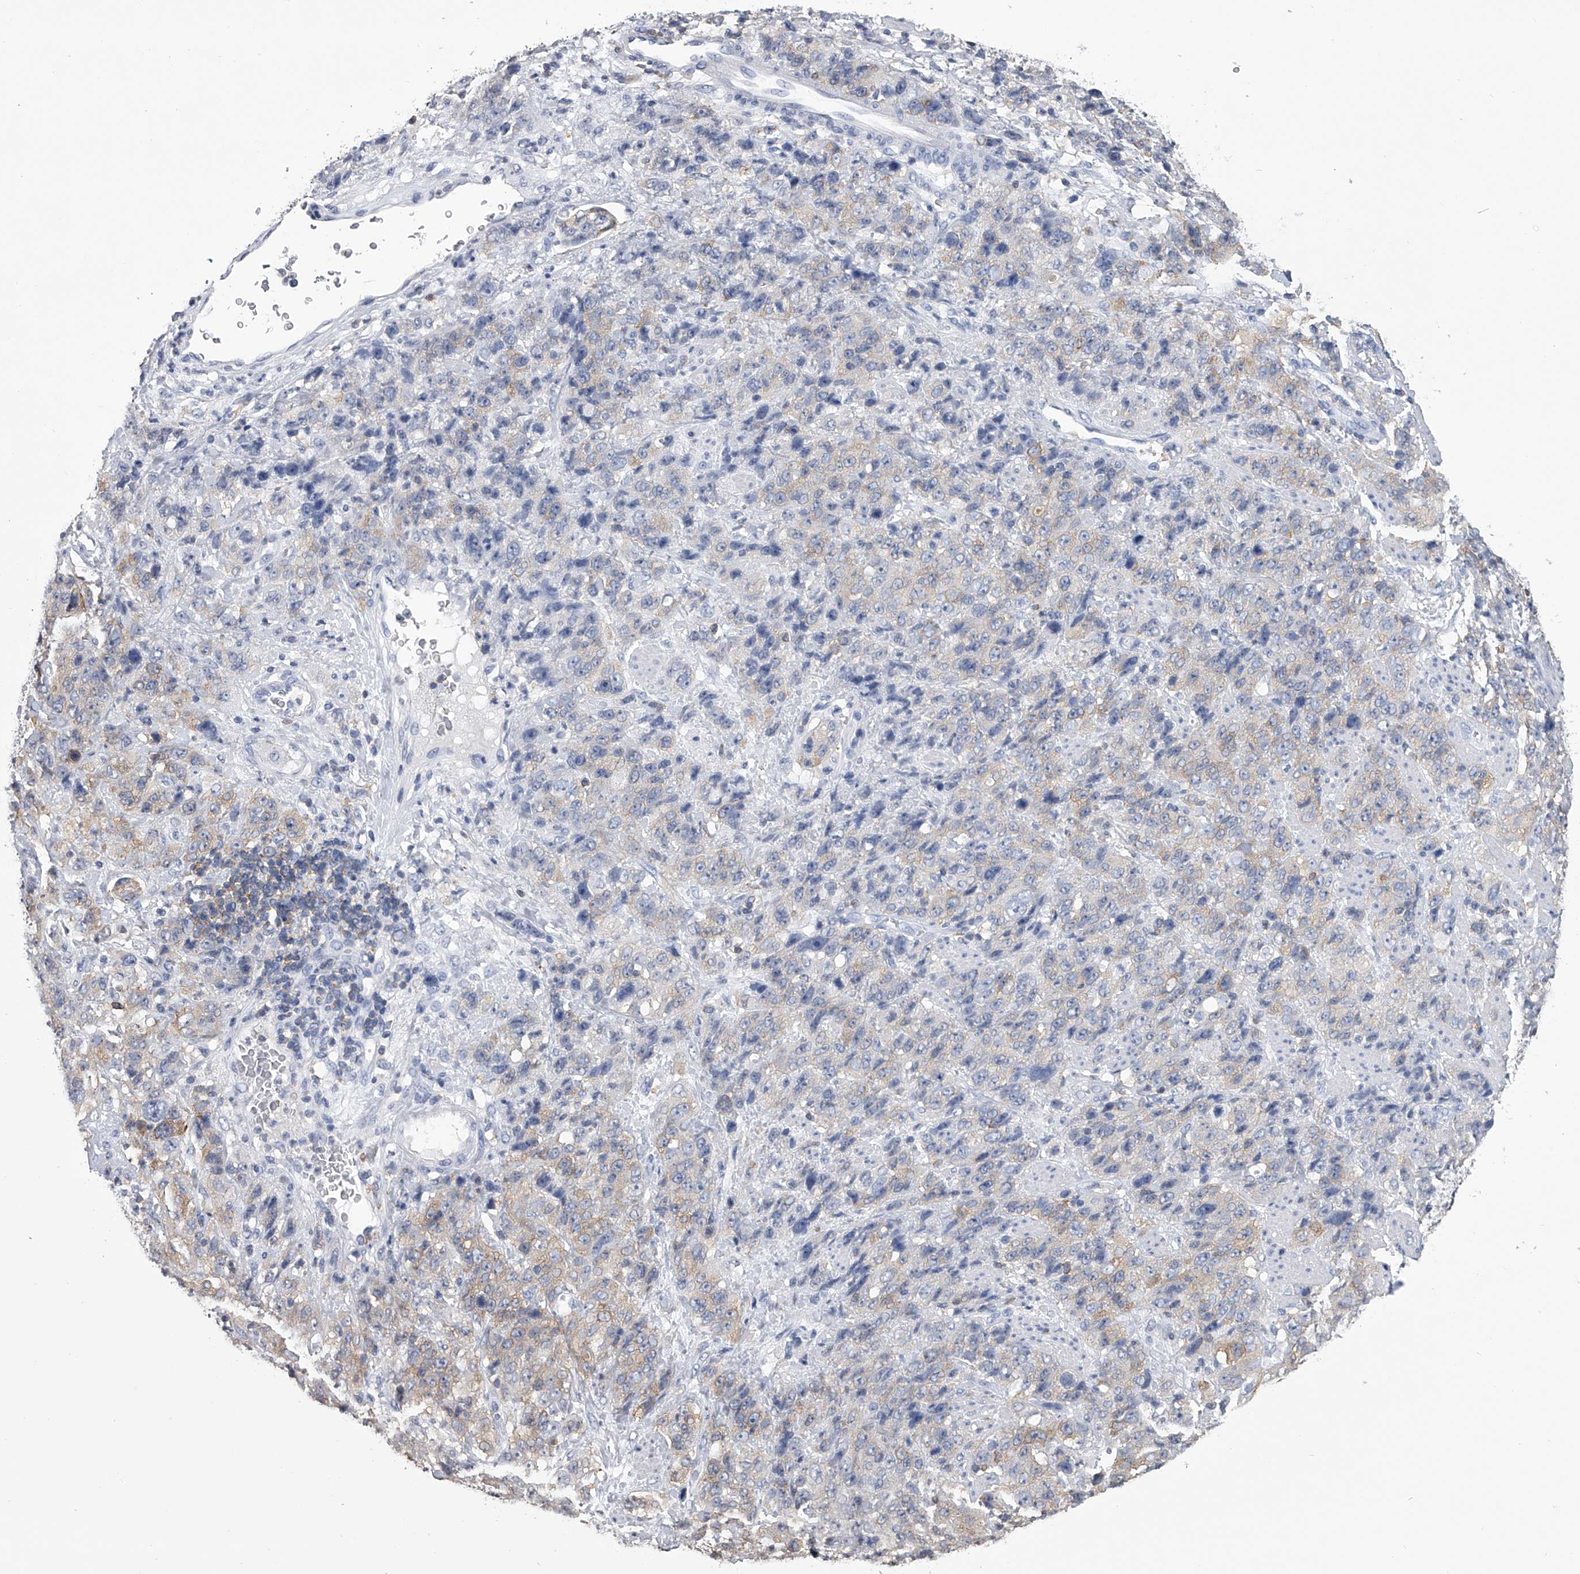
{"staining": {"intensity": "weak", "quantity": "25%-75%", "location": "cytoplasmic/membranous"}, "tissue": "stomach cancer", "cell_type": "Tumor cells", "image_type": "cancer", "snomed": [{"axis": "morphology", "description": "Adenocarcinoma, NOS"}, {"axis": "topography", "description": "Stomach"}], "caption": "IHC (DAB) staining of human stomach cancer displays weak cytoplasmic/membranous protein expression in approximately 25%-75% of tumor cells.", "gene": "TASP1", "patient": {"sex": "male", "age": 48}}